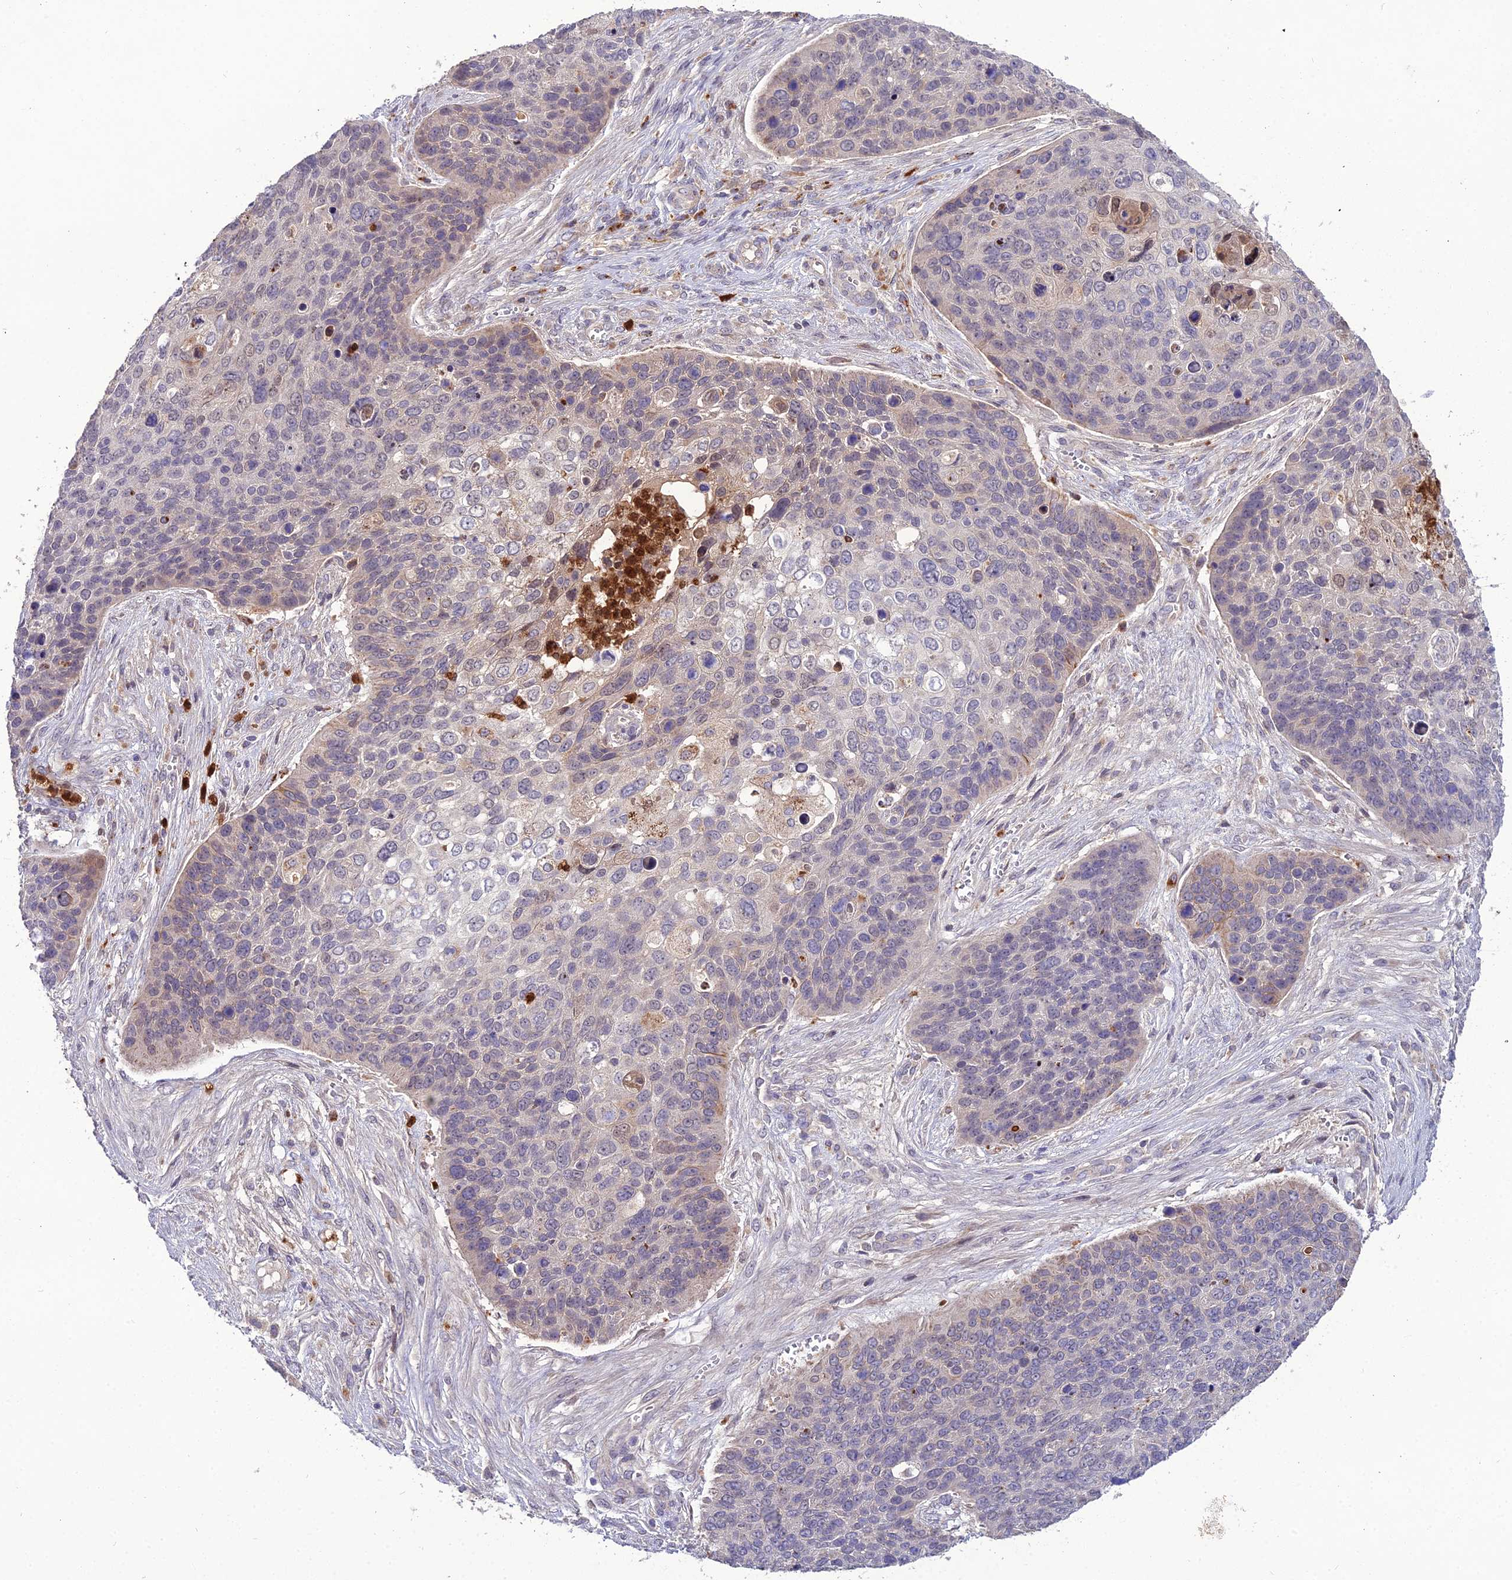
{"staining": {"intensity": "weak", "quantity": "<25%", "location": "cytoplasmic/membranous"}, "tissue": "skin cancer", "cell_type": "Tumor cells", "image_type": "cancer", "snomed": [{"axis": "morphology", "description": "Basal cell carcinoma"}, {"axis": "topography", "description": "Skin"}], "caption": "This is an IHC micrograph of human skin basal cell carcinoma. There is no positivity in tumor cells.", "gene": "EID2", "patient": {"sex": "female", "age": 74}}